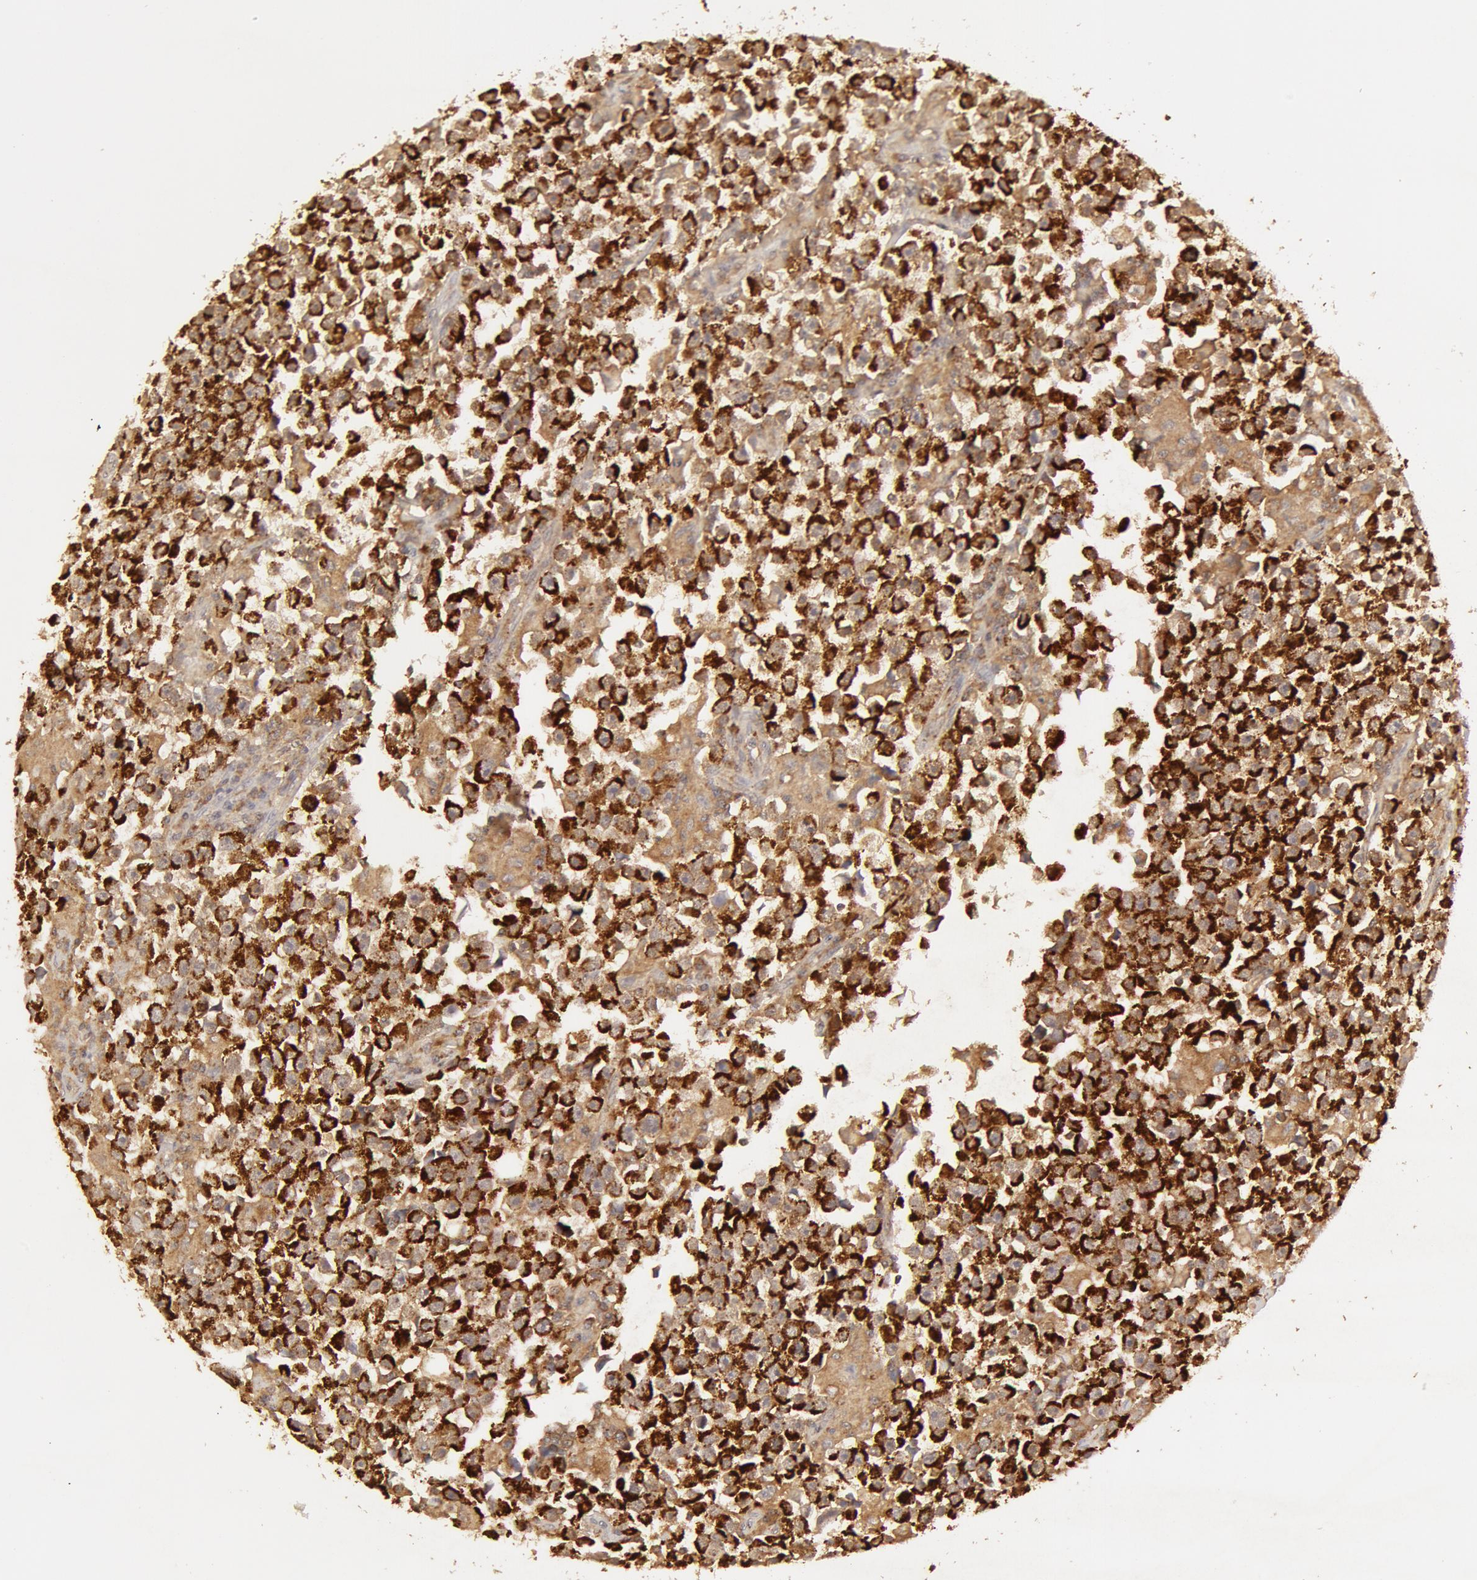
{"staining": {"intensity": "strong", "quantity": ">75%", "location": "cytoplasmic/membranous"}, "tissue": "testis cancer", "cell_type": "Tumor cells", "image_type": "cancer", "snomed": [{"axis": "morphology", "description": "Seminoma, NOS"}, {"axis": "topography", "description": "Testis"}], "caption": "Protein analysis of testis cancer tissue demonstrates strong cytoplasmic/membranous staining in approximately >75% of tumor cells.", "gene": "ADPRH", "patient": {"sex": "male", "age": 33}}